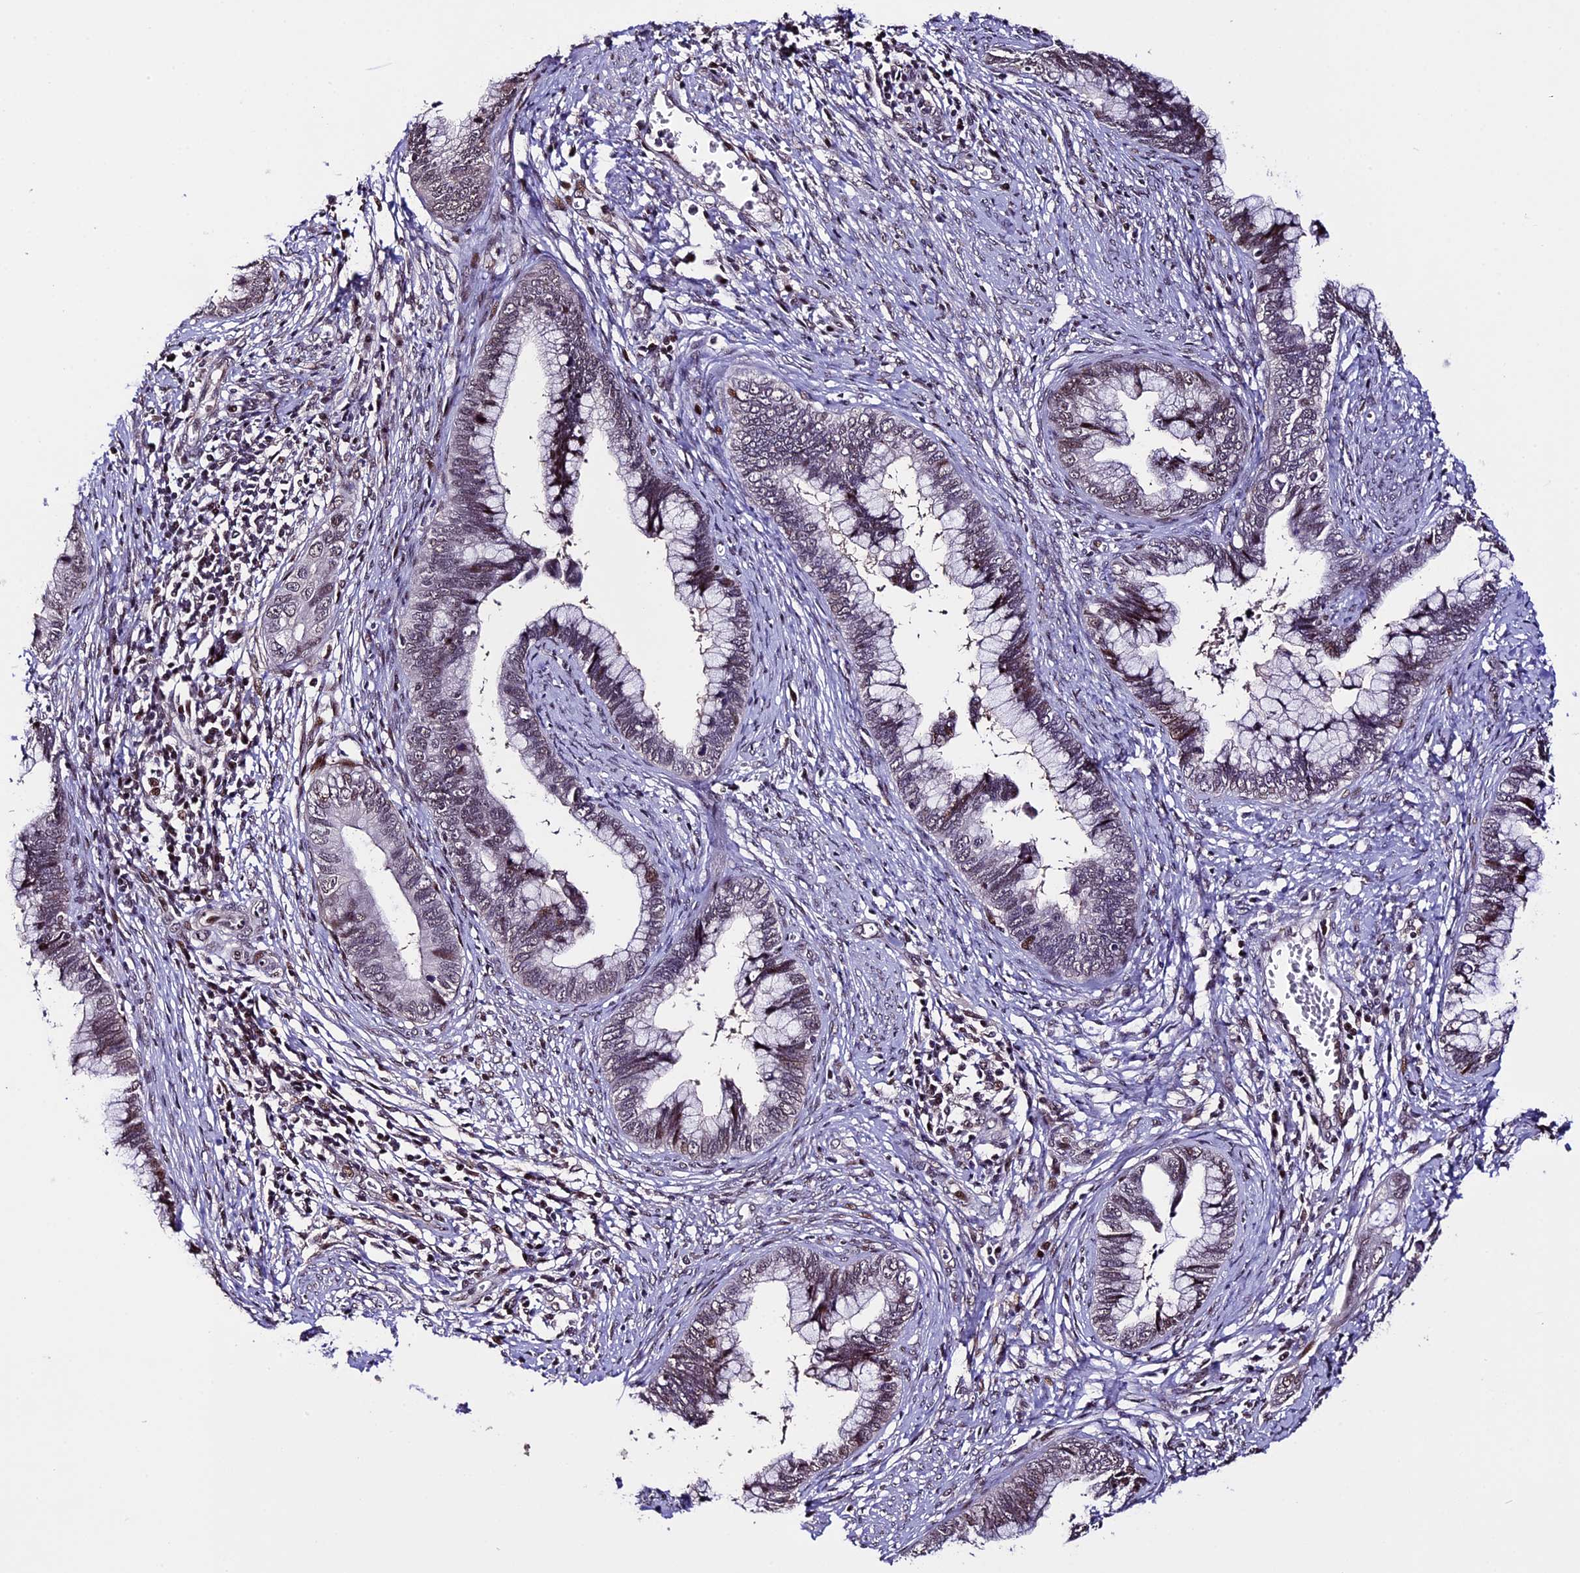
{"staining": {"intensity": "weak", "quantity": ">75%", "location": "nuclear"}, "tissue": "cervical cancer", "cell_type": "Tumor cells", "image_type": "cancer", "snomed": [{"axis": "morphology", "description": "Adenocarcinoma, NOS"}, {"axis": "topography", "description": "Cervix"}], "caption": "This is a photomicrograph of IHC staining of cervical cancer (adenocarcinoma), which shows weak expression in the nuclear of tumor cells.", "gene": "TCP11L2", "patient": {"sex": "female", "age": 44}}